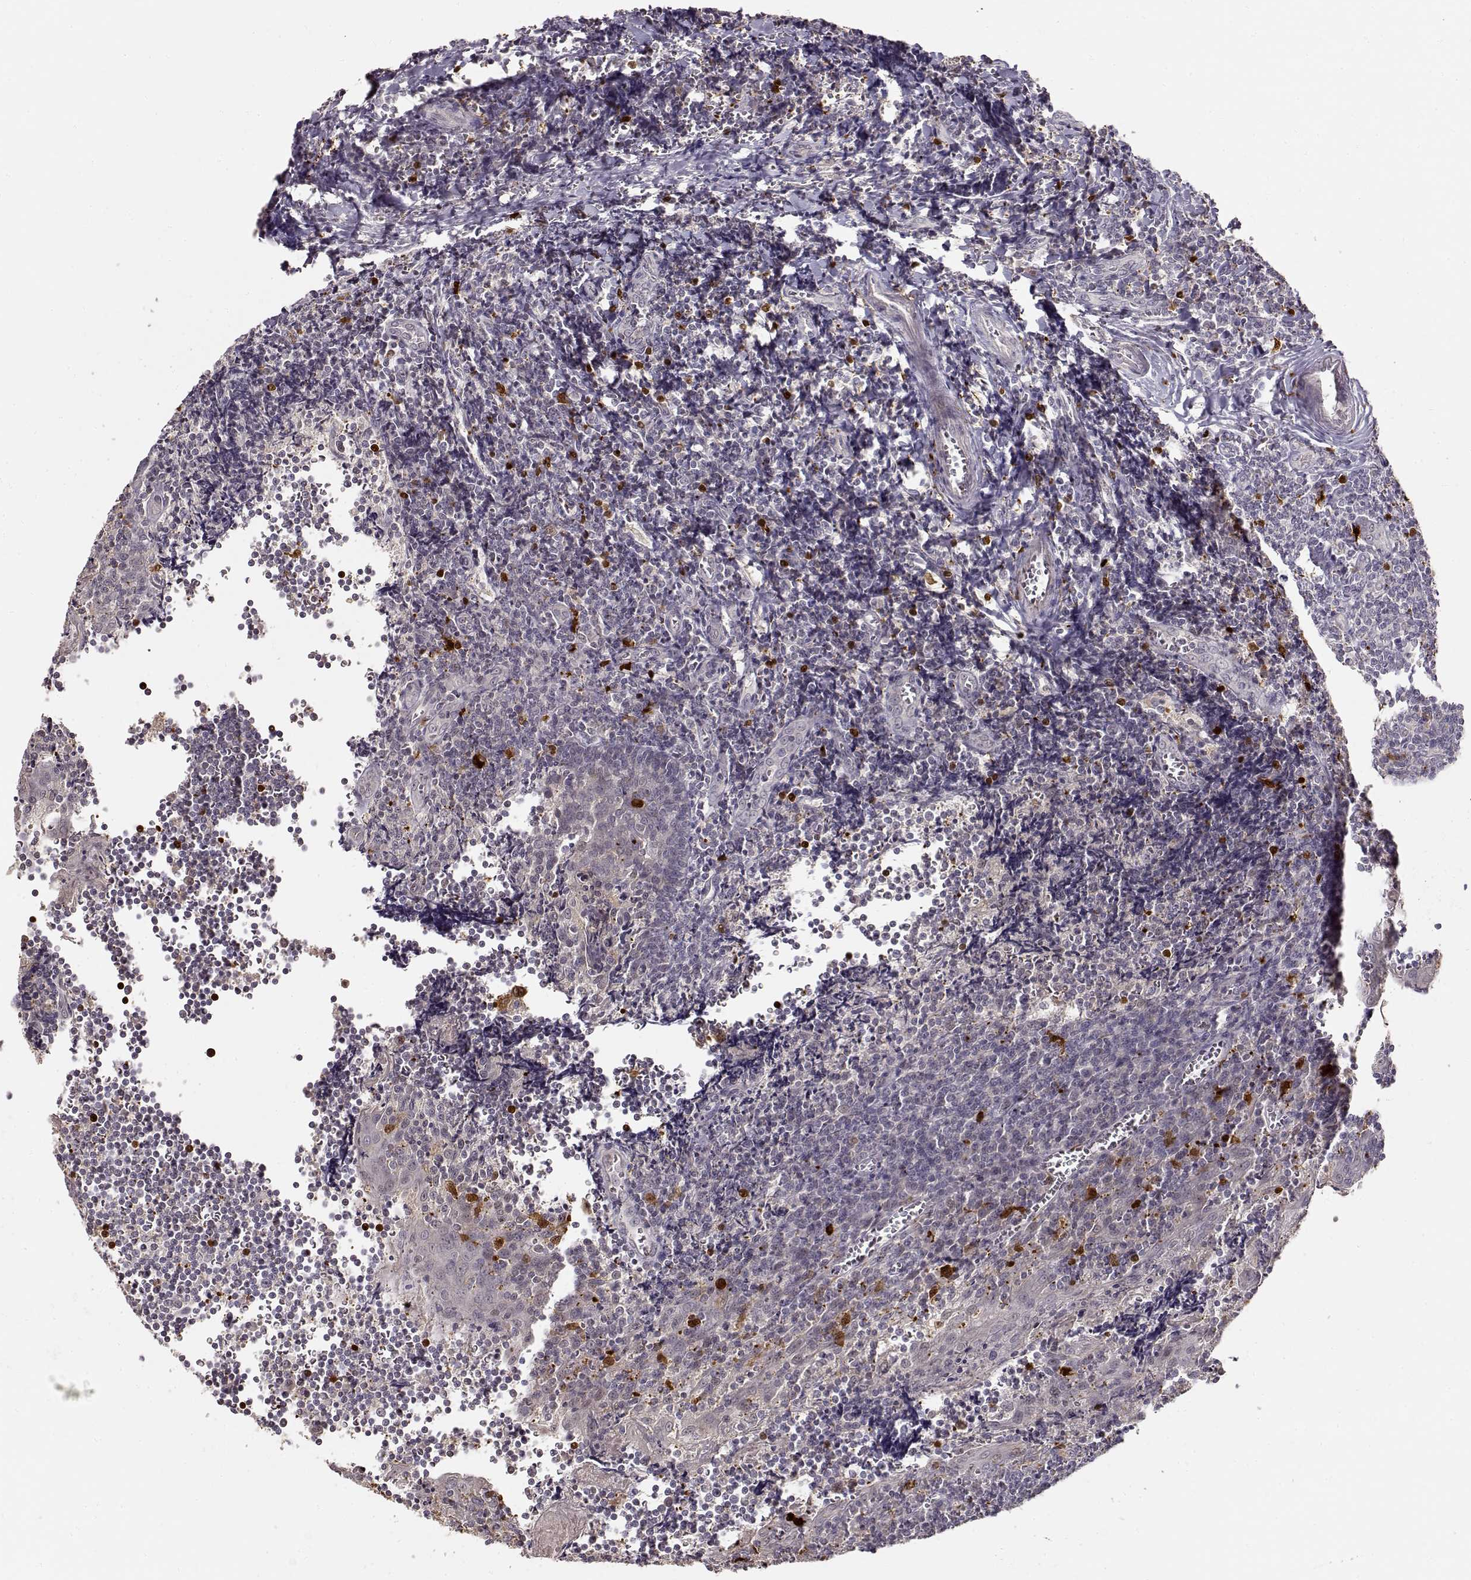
{"staining": {"intensity": "moderate", "quantity": "<25%", "location": "cytoplasmic/membranous"}, "tissue": "tonsil", "cell_type": "Germinal center cells", "image_type": "normal", "snomed": [{"axis": "morphology", "description": "Normal tissue, NOS"}, {"axis": "morphology", "description": "Inflammation, NOS"}, {"axis": "topography", "description": "Tonsil"}], "caption": "A micrograph of tonsil stained for a protein displays moderate cytoplasmic/membranous brown staining in germinal center cells. The staining is performed using DAB (3,3'-diaminobenzidine) brown chromogen to label protein expression. The nuclei are counter-stained blue using hematoxylin.", "gene": "S100B", "patient": {"sex": "female", "age": 31}}